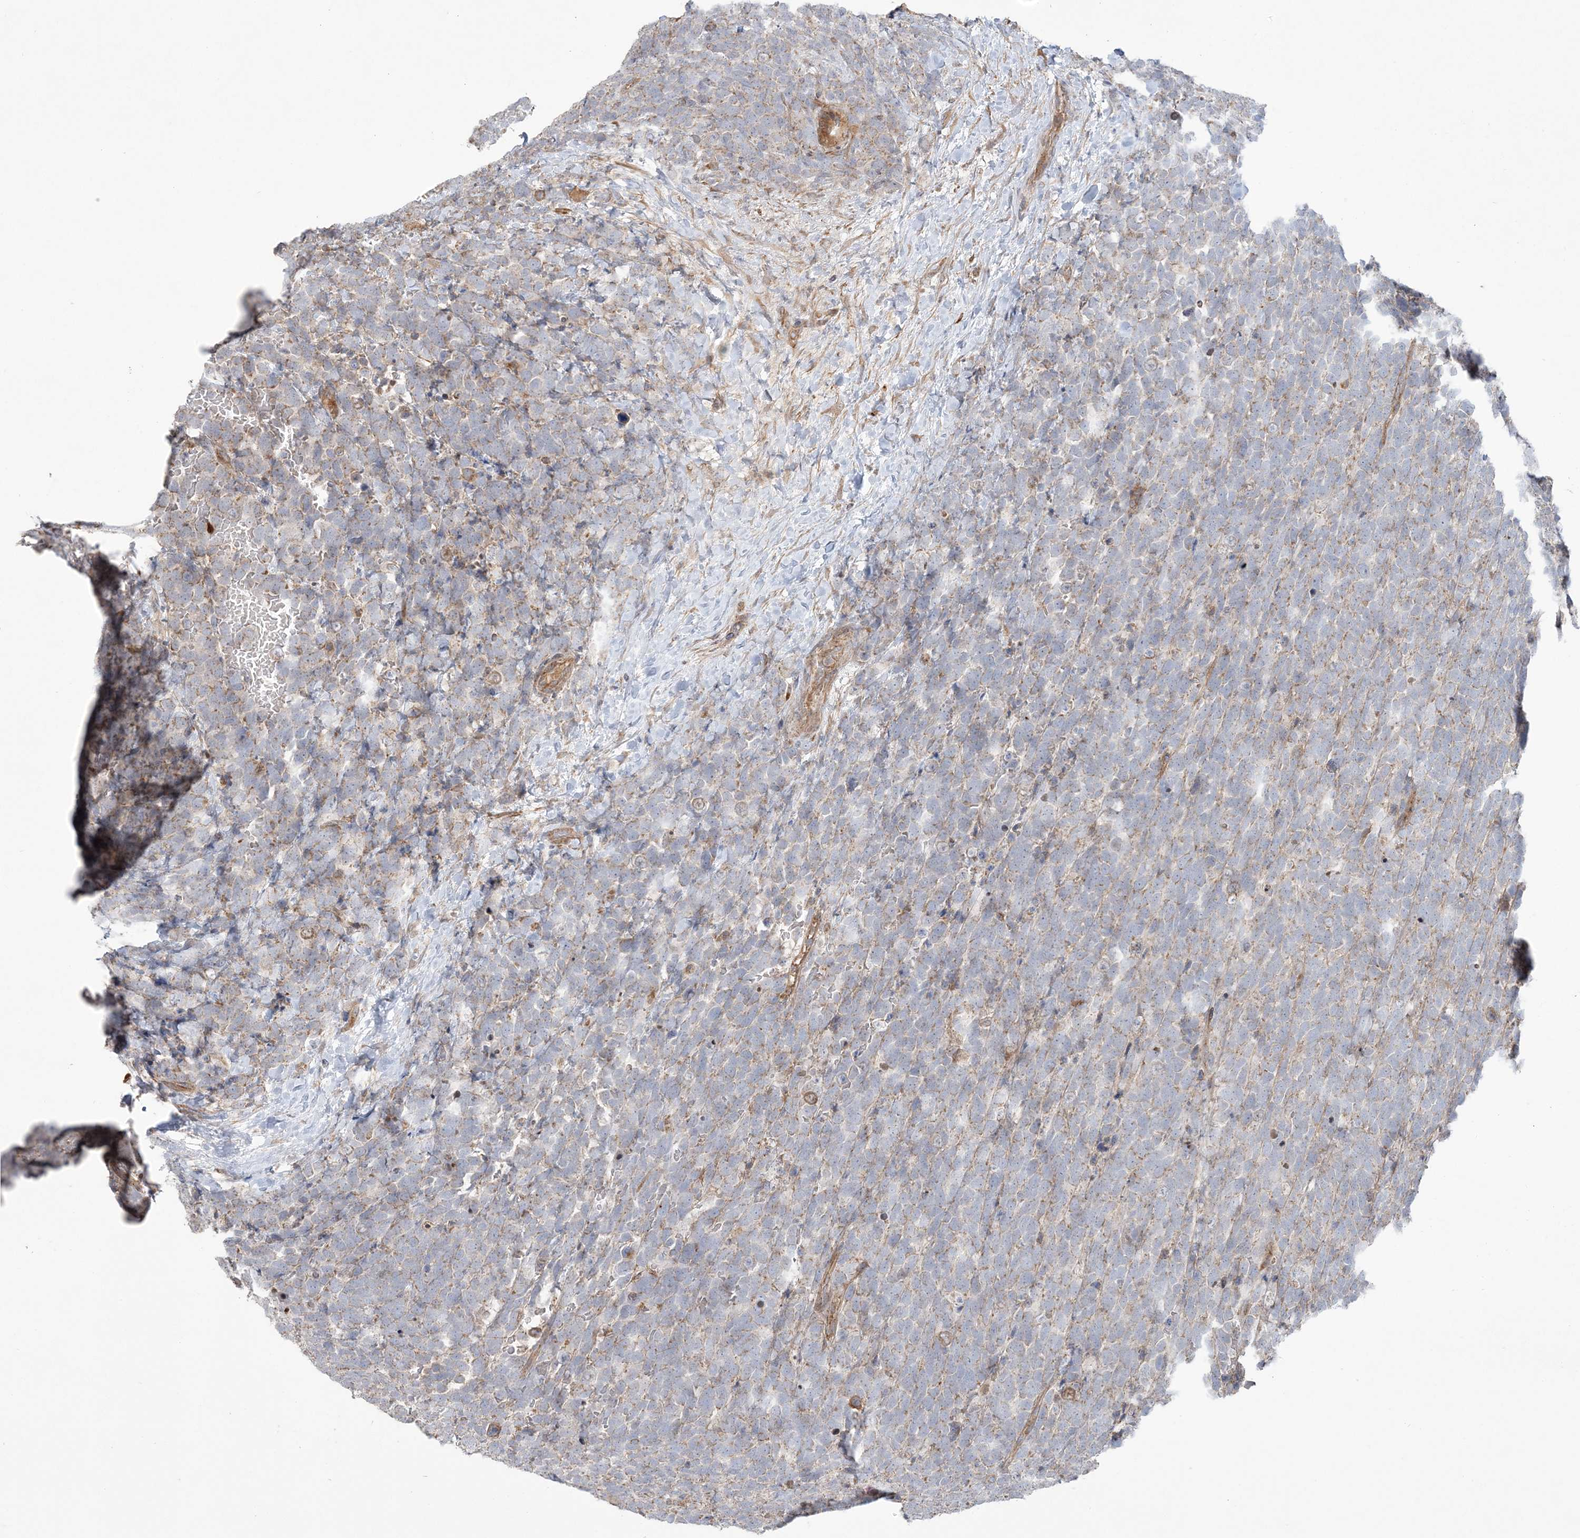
{"staining": {"intensity": "weak", "quantity": "25%-75%", "location": "cytoplasmic/membranous"}, "tissue": "urothelial cancer", "cell_type": "Tumor cells", "image_type": "cancer", "snomed": [{"axis": "morphology", "description": "Urothelial carcinoma, High grade"}, {"axis": "topography", "description": "Urinary bladder"}], "caption": "A brown stain shows weak cytoplasmic/membranous positivity of a protein in human urothelial cancer tumor cells. Nuclei are stained in blue.", "gene": "SCLT1", "patient": {"sex": "female", "age": 82}}